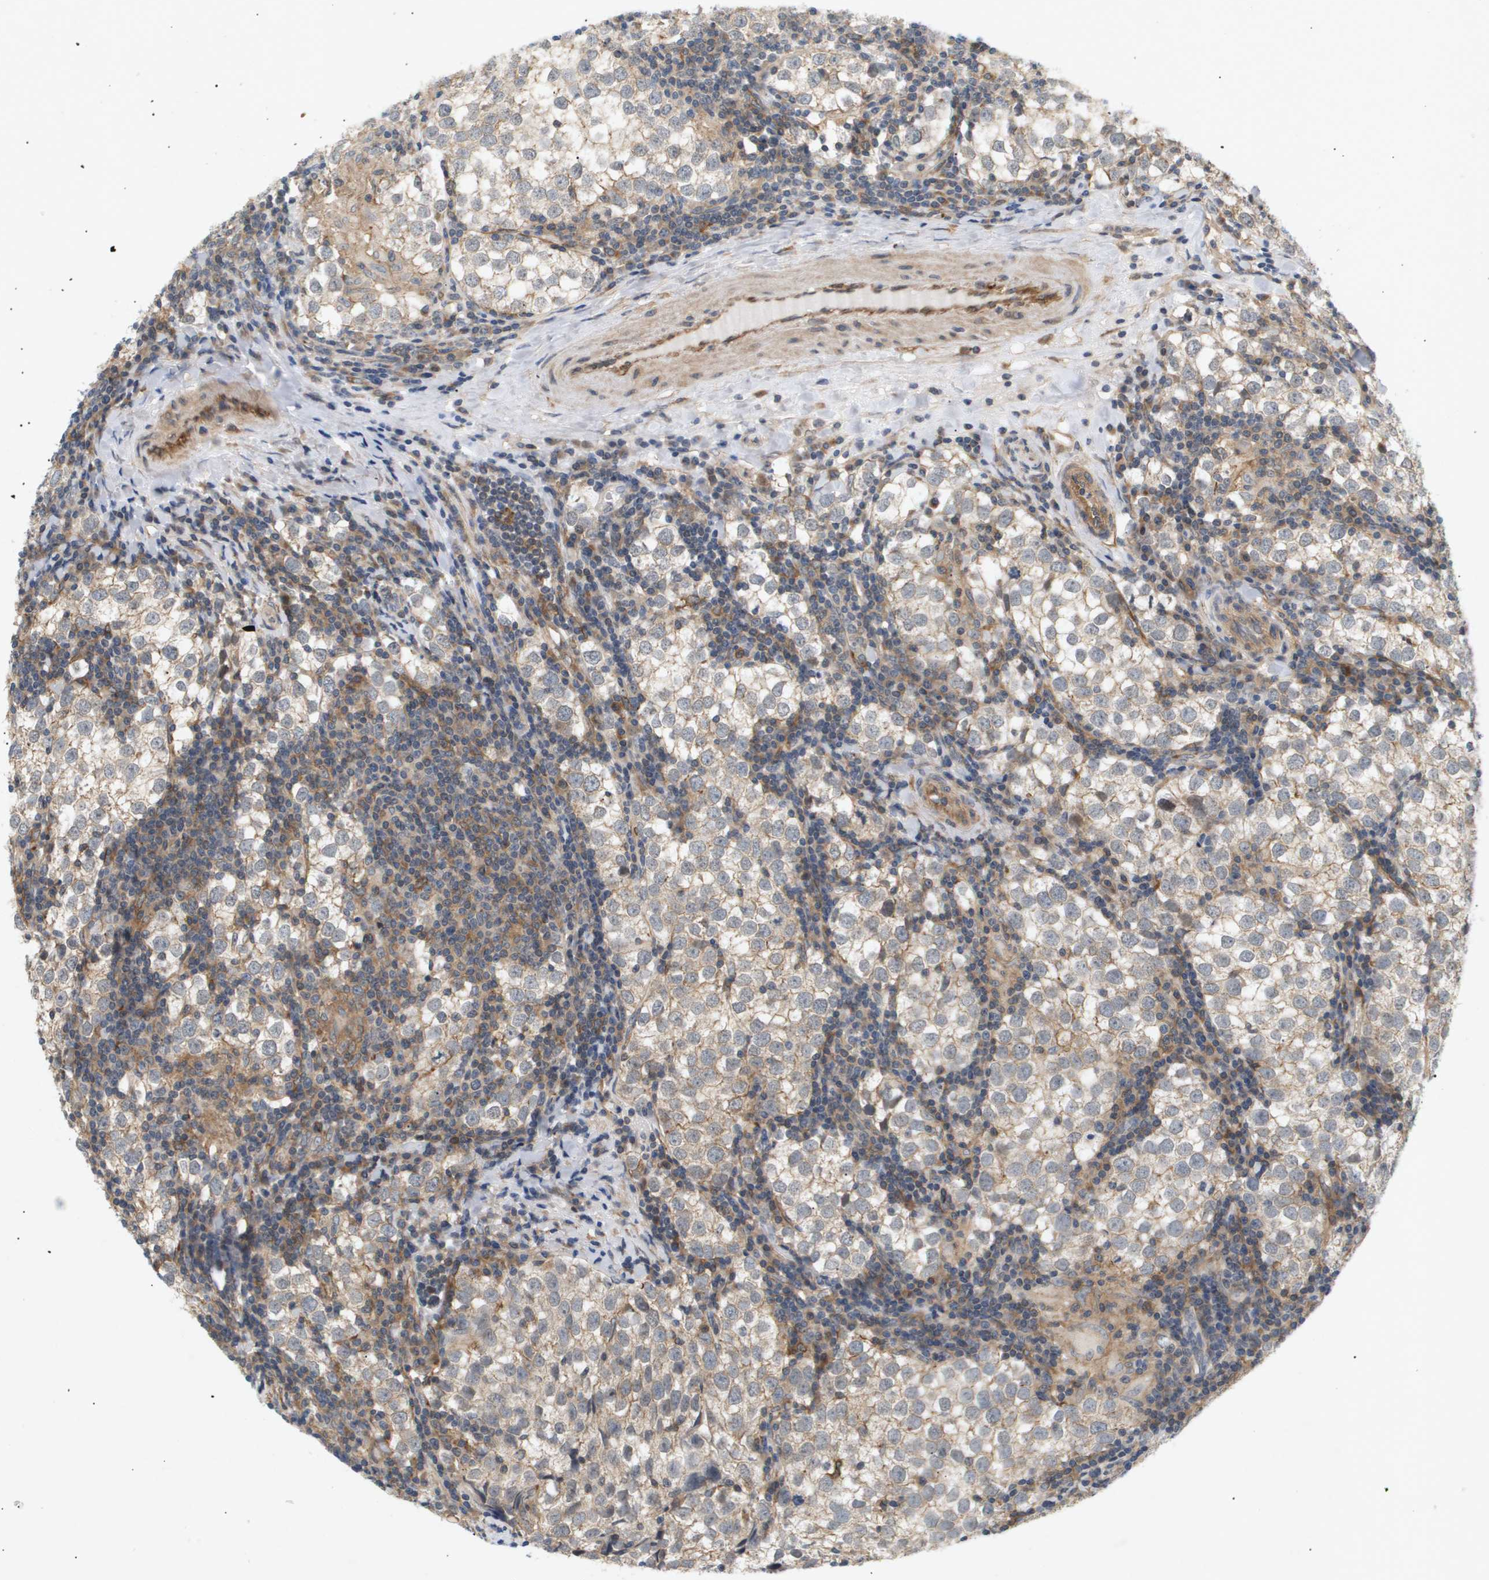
{"staining": {"intensity": "weak", "quantity": ">75%", "location": "cytoplasmic/membranous"}, "tissue": "testis cancer", "cell_type": "Tumor cells", "image_type": "cancer", "snomed": [{"axis": "morphology", "description": "Seminoma, NOS"}, {"axis": "morphology", "description": "Carcinoma, Embryonal, NOS"}, {"axis": "topography", "description": "Testis"}], "caption": "Tumor cells show low levels of weak cytoplasmic/membranous staining in approximately >75% of cells in testis seminoma.", "gene": "CORO2B", "patient": {"sex": "male", "age": 36}}